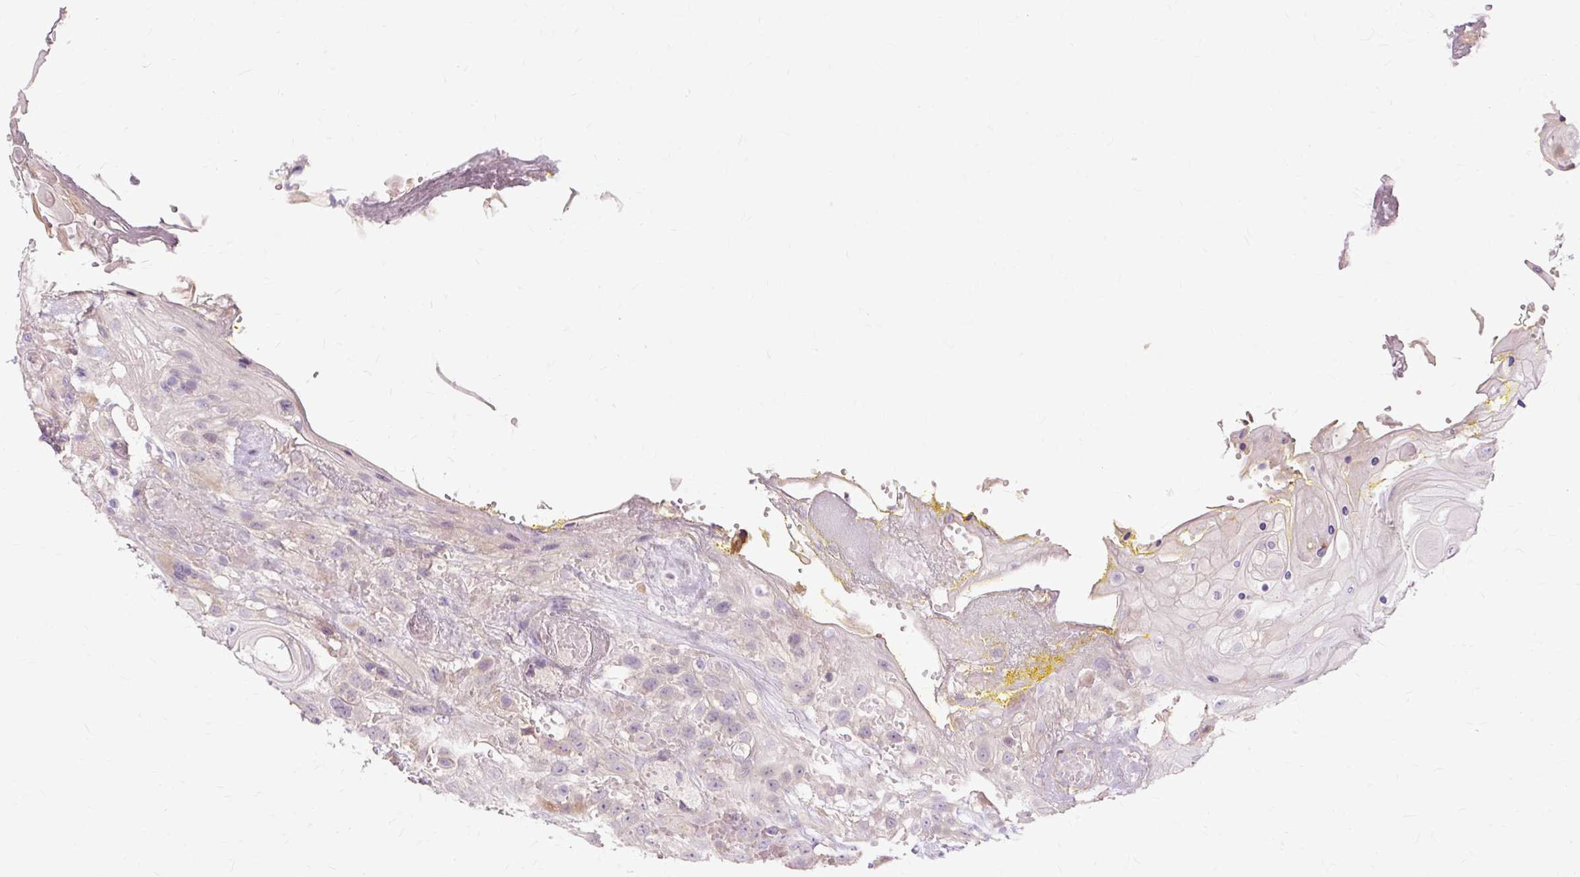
{"staining": {"intensity": "negative", "quantity": "none", "location": "none"}, "tissue": "head and neck cancer", "cell_type": "Tumor cells", "image_type": "cancer", "snomed": [{"axis": "morphology", "description": "Squamous cell carcinoma, NOS"}, {"axis": "topography", "description": "Head-Neck"}], "caption": "A histopathology image of head and neck cancer (squamous cell carcinoma) stained for a protein shows no brown staining in tumor cells.", "gene": "TSPAN8", "patient": {"sex": "female", "age": 43}}